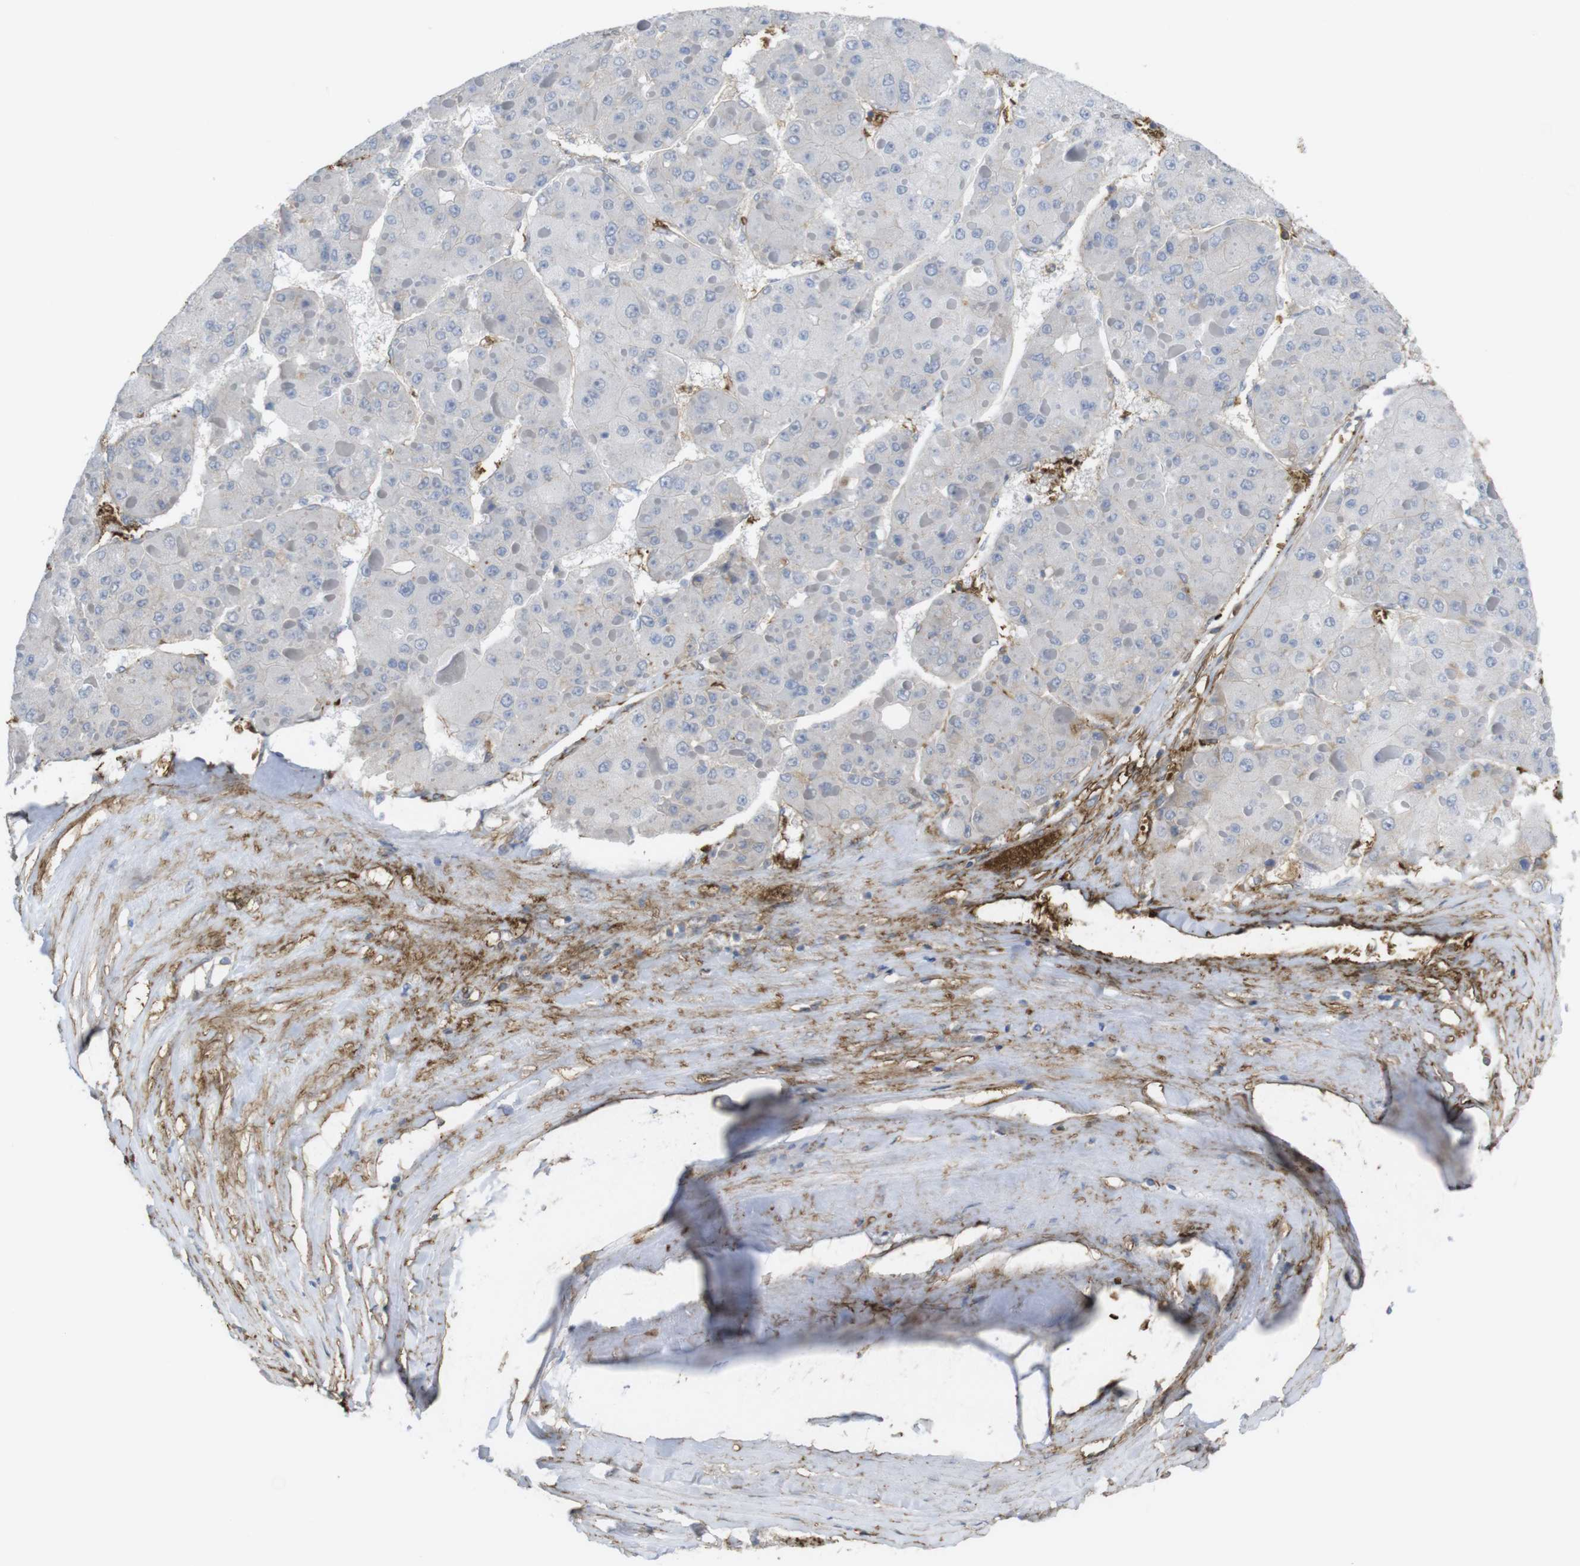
{"staining": {"intensity": "negative", "quantity": "none", "location": "none"}, "tissue": "liver cancer", "cell_type": "Tumor cells", "image_type": "cancer", "snomed": [{"axis": "morphology", "description": "Carcinoma, Hepatocellular, NOS"}, {"axis": "topography", "description": "Liver"}], "caption": "DAB immunohistochemical staining of liver hepatocellular carcinoma displays no significant positivity in tumor cells.", "gene": "CYBRD1", "patient": {"sex": "female", "age": 73}}